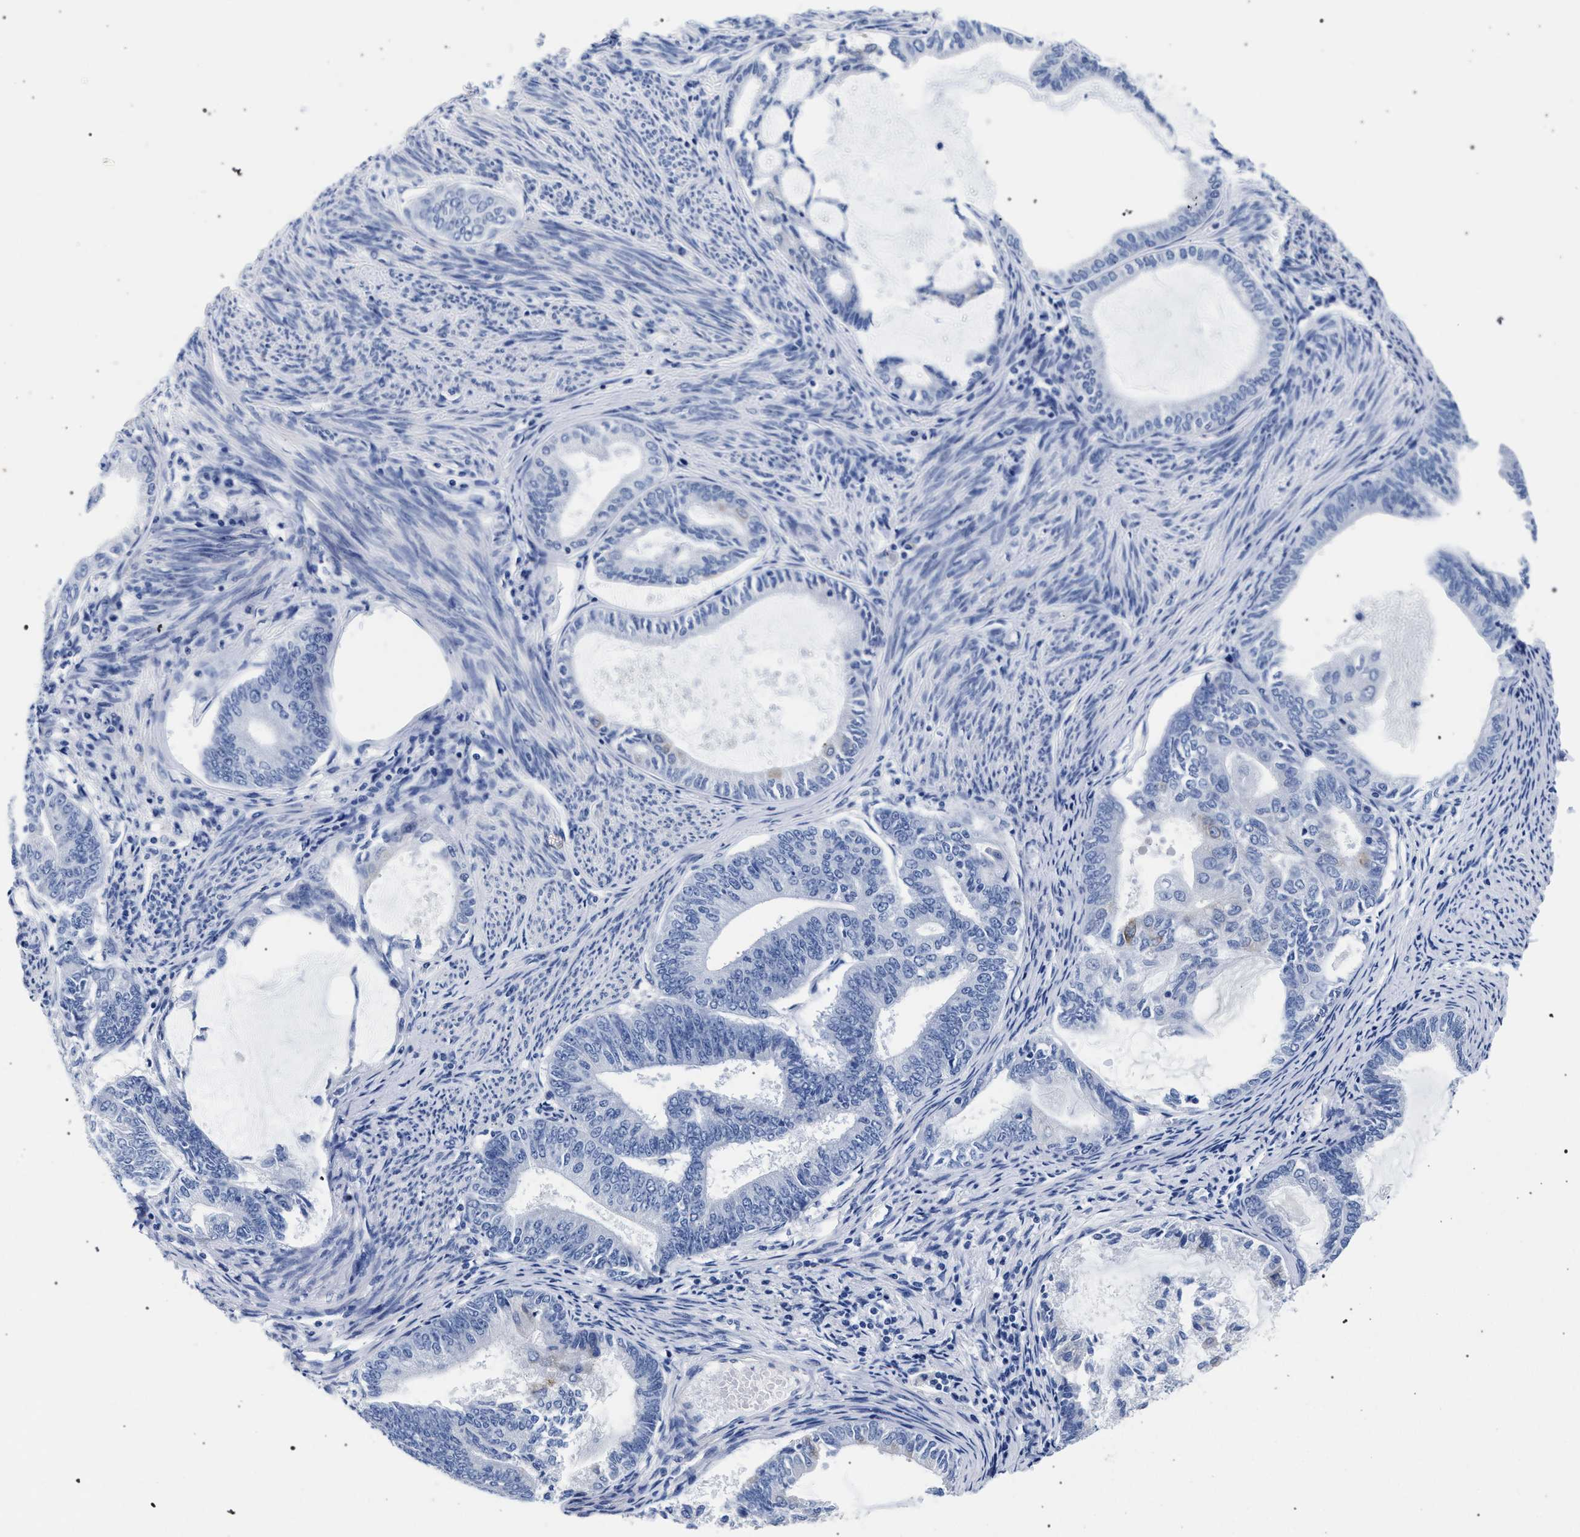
{"staining": {"intensity": "negative", "quantity": "none", "location": "none"}, "tissue": "endometrial cancer", "cell_type": "Tumor cells", "image_type": "cancer", "snomed": [{"axis": "morphology", "description": "Adenocarcinoma, NOS"}, {"axis": "topography", "description": "Endometrium"}], "caption": "This is an immunohistochemistry (IHC) histopathology image of endometrial cancer. There is no expression in tumor cells.", "gene": "AKAP4", "patient": {"sex": "female", "age": 86}}